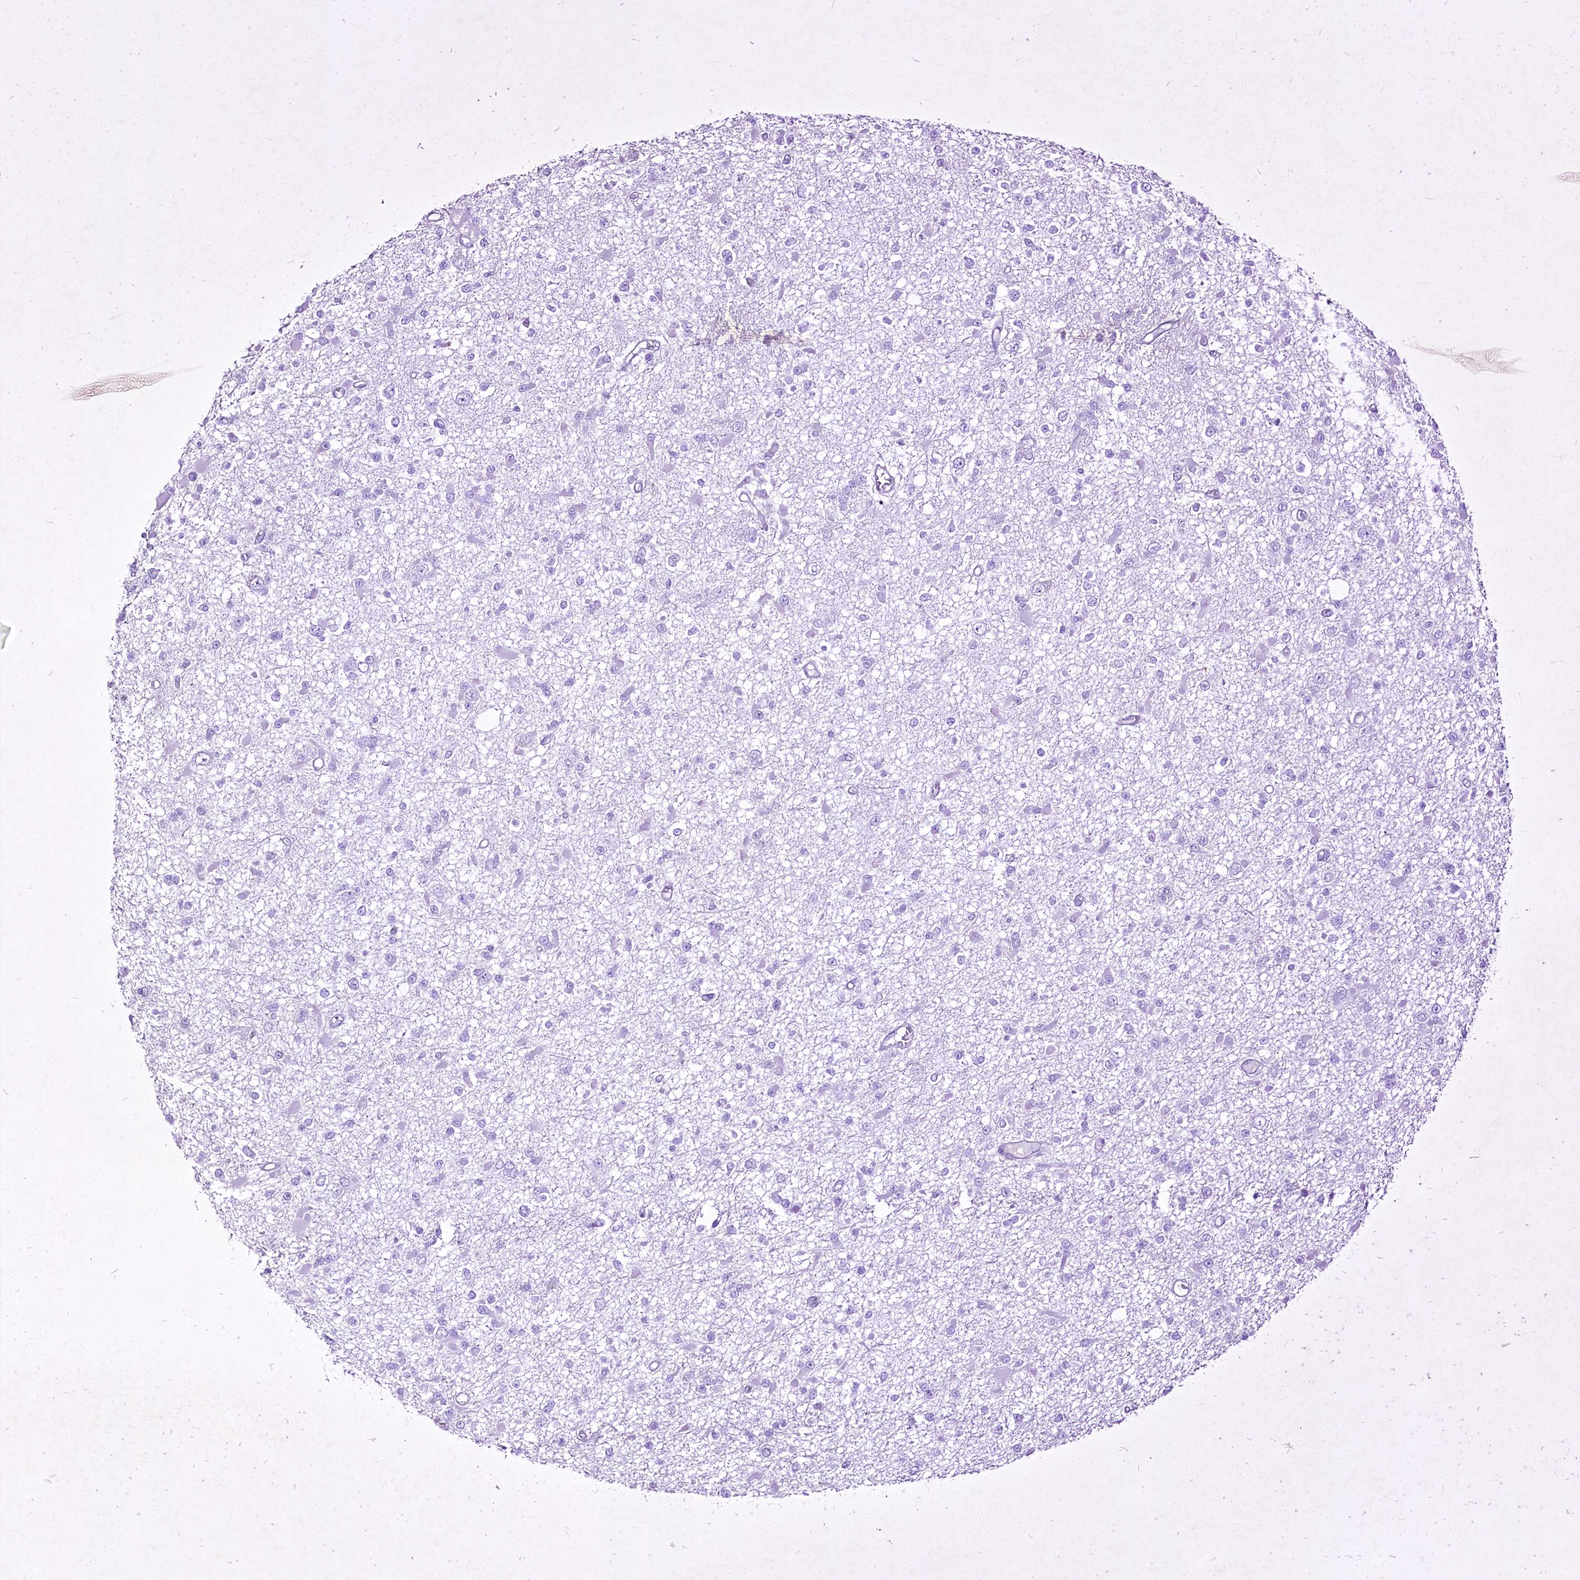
{"staining": {"intensity": "negative", "quantity": "none", "location": "none"}, "tissue": "glioma", "cell_type": "Tumor cells", "image_type": "cancer", "snomed": [{"axis": "morphology", "description": "Glioma, malignant, Low grade"}, {"axis": "topography", "description": "Brain"}], "caption": "This is a micrograph of immunohistochemistry (IHC) staining of malignant low-grade glioma, which shows no staining in tumor cells. (DAB (3,3'-diaminobenzidine) immunohistochemistry with hematoxylin counter stain).", "gene": "FAM209B", "patient": {"sex": "female", "age": 22}}